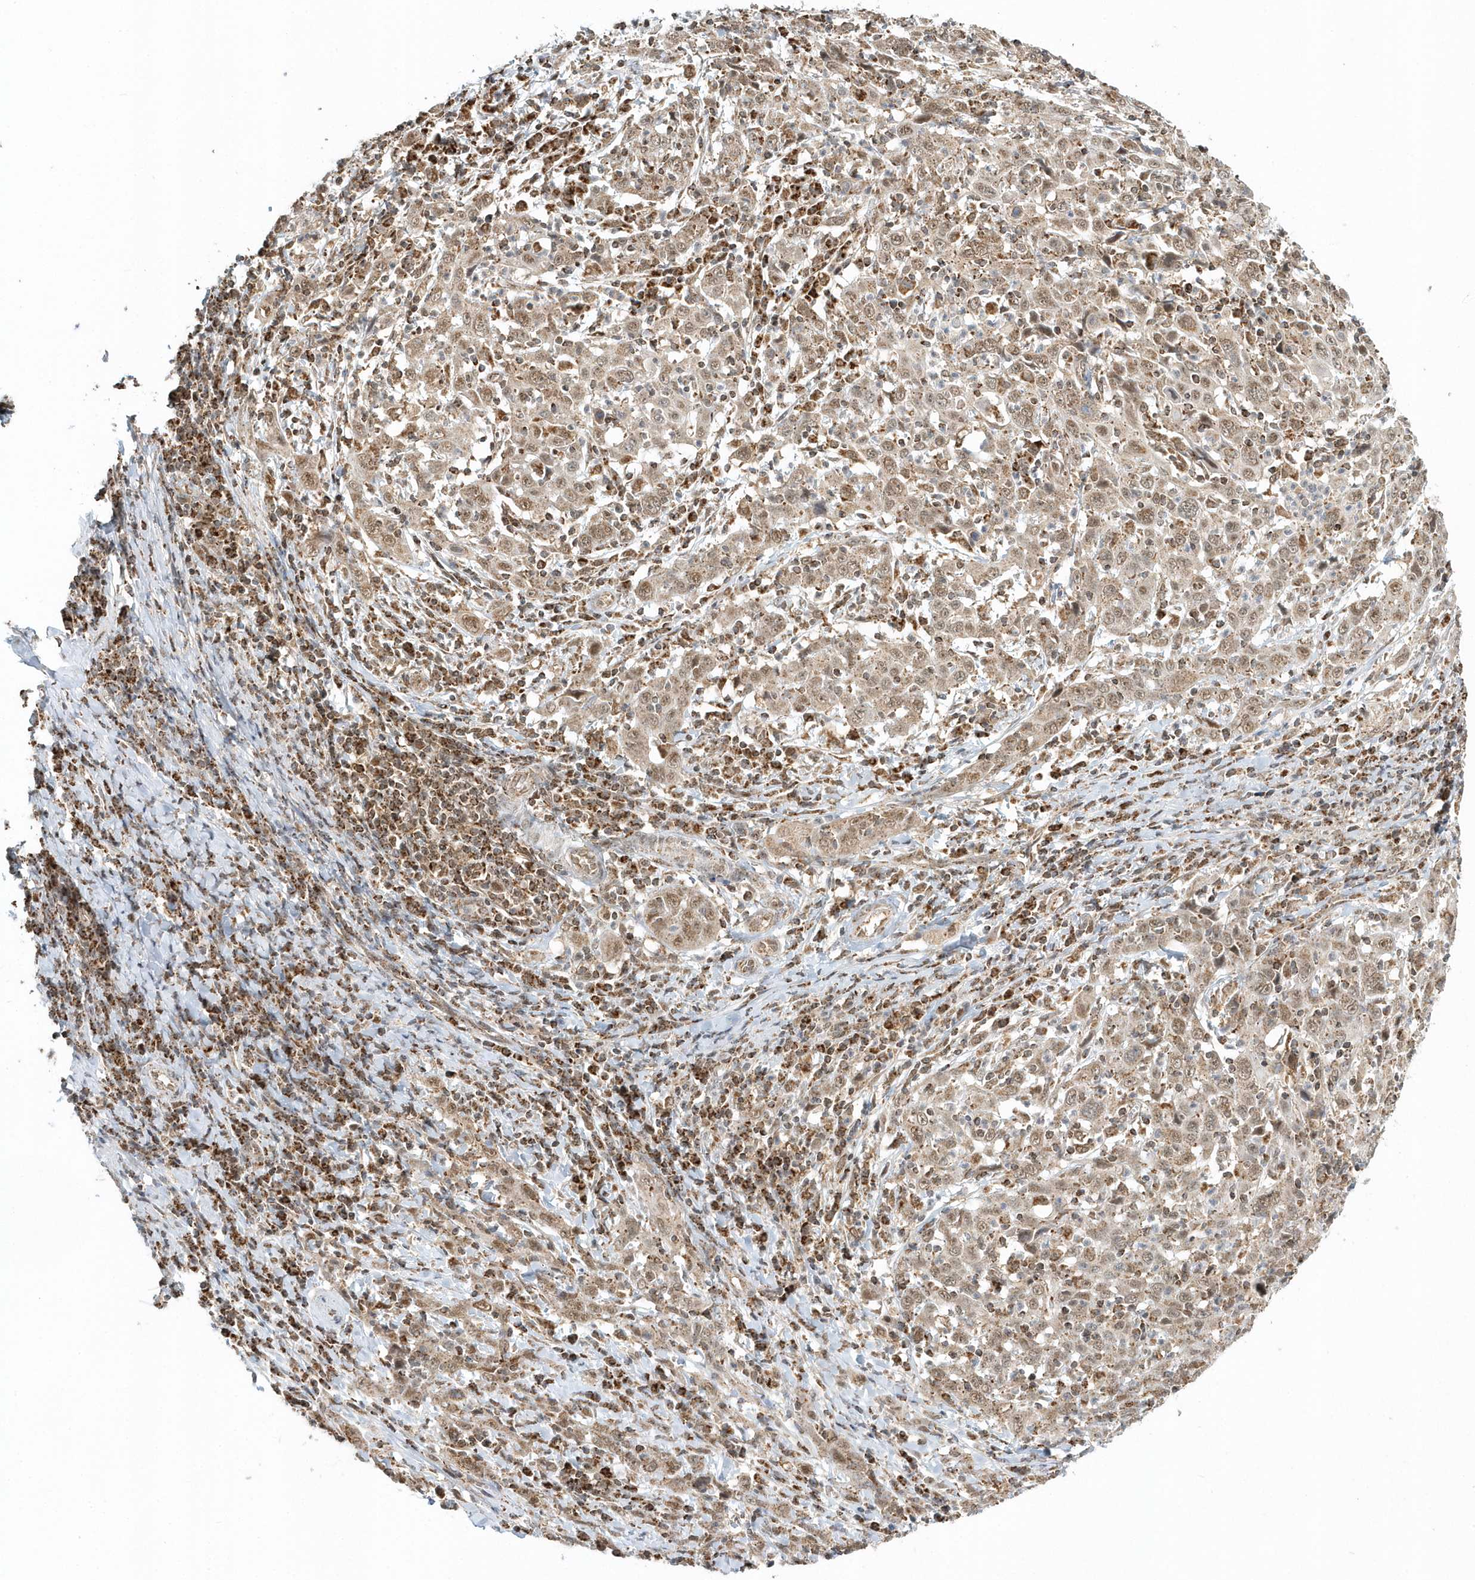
{"staining": {"intensity": "moderate", "quantity": ">75%", "location": "cytoplasmic/membranous,nuclear"}, "tissue": "cervical cancer", "cell_type": "Tumor cells", "image_type": "cancer", "snomed": [{"axis": "morphology", "description": "Squamous cell carcinoma, NOS"}, {"axis": "topography", "description": "Cervix"}], "caption": "Immunohistochemistry (IHC) photomicrograph of neoplastic tissue: human cervical cancer (squamous cell carcinoma) stained using immunohistochemistry (IHC) shows medium levels of moderate protein expression localized specifically in the cytoplasmic/membranous and nuclear of tumor cells, appearing as a cytoplasmic/membranous and nuclear brown color.", "gene": "PSMD6", "patient": {"sex": "female", "age": 46}}